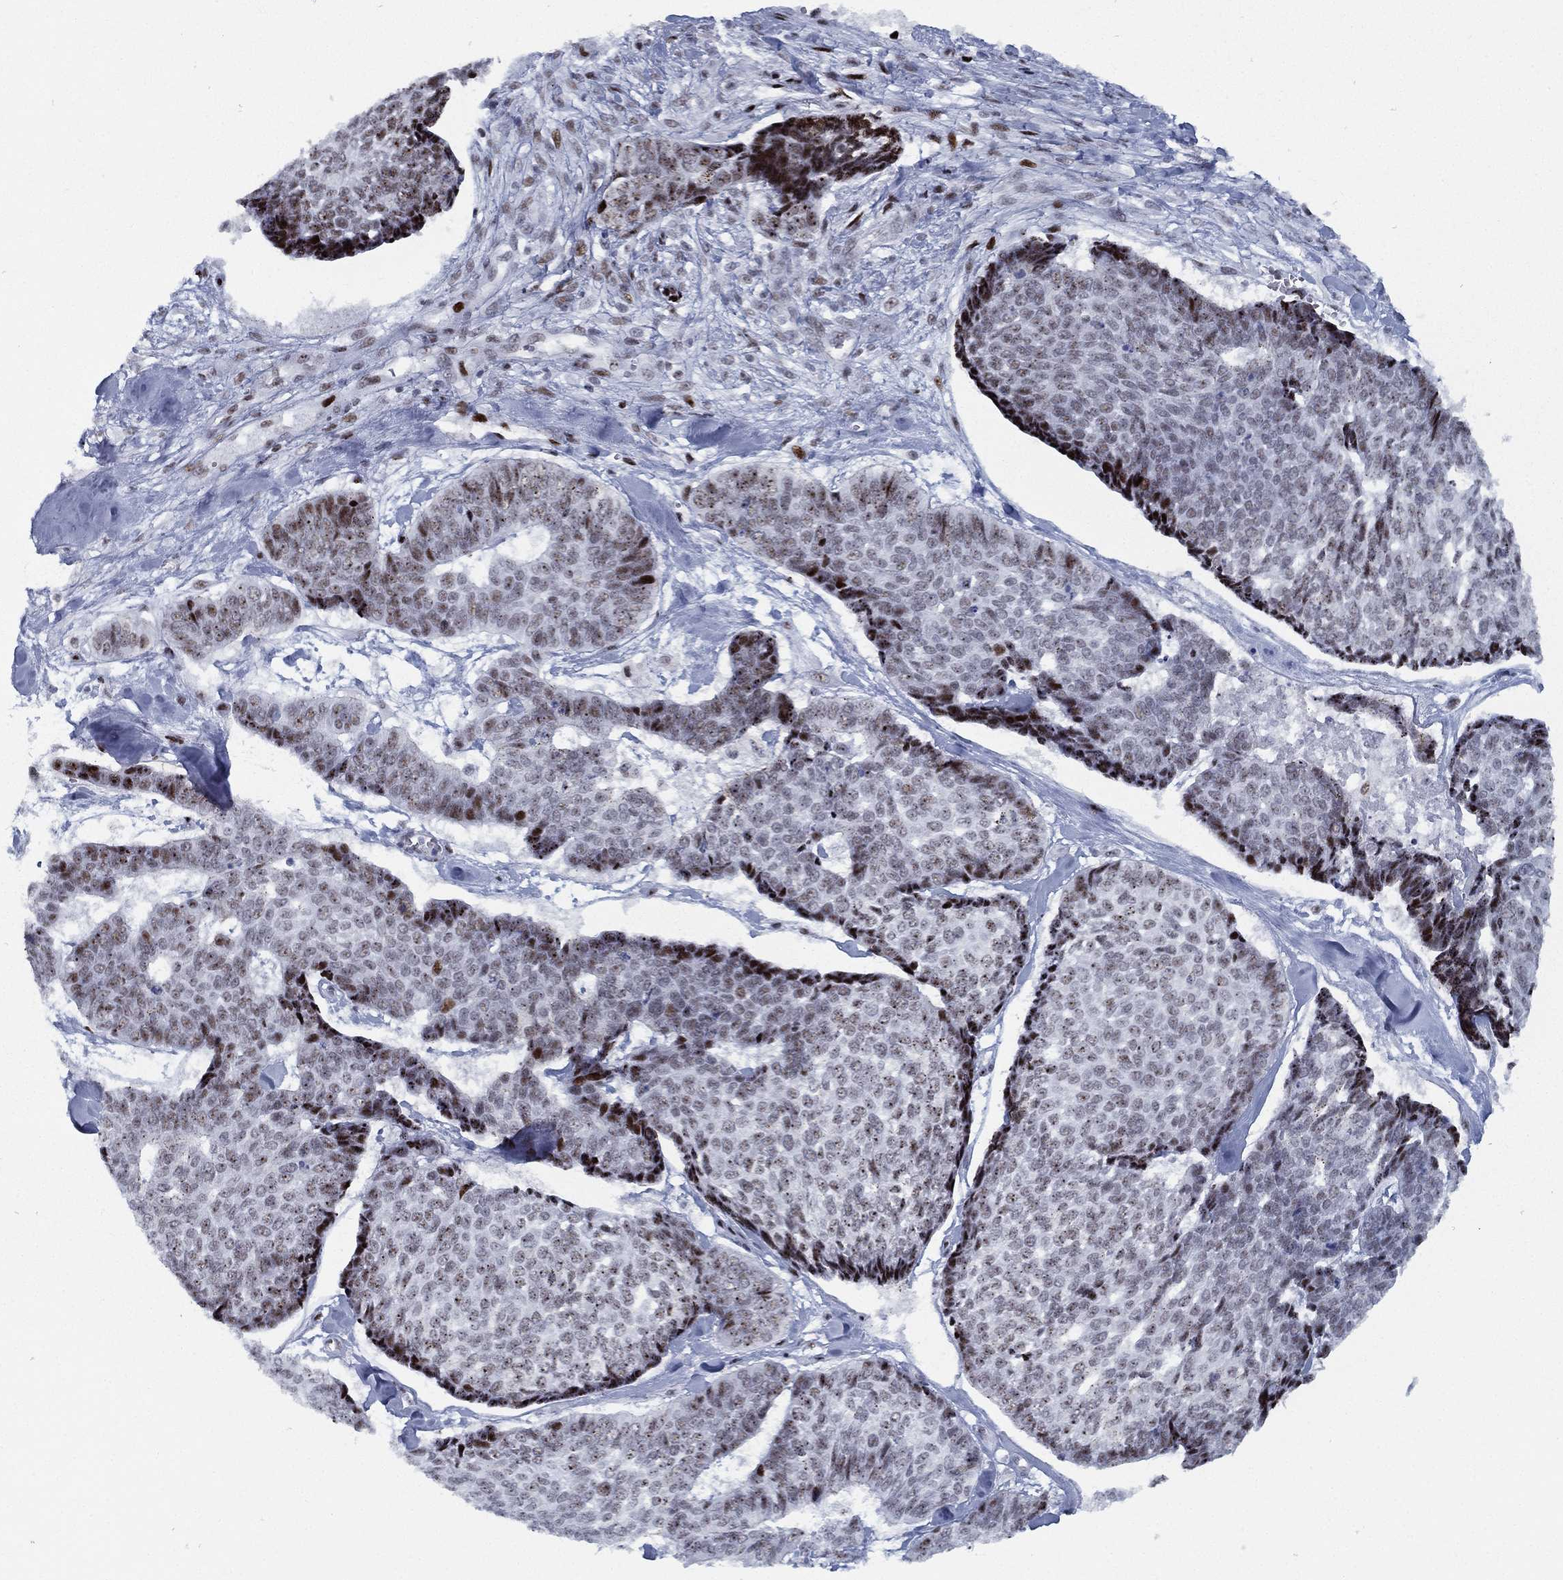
{"staining": {"intensity": "strong", "quantity": "<25%", "location": "nuclear"}, "tissue": "skin cancer", "cell_type": "Tumor cells", "image_type": "cancer", "snomed": [{"axis": "morphology", "description": "Basal cell carcinoma"}, {"axis": "topography", "description": "Skin"}], "caption": "A photomicrograph showing strong nuclear staining in about <25% of tumor cells in skin cancer, as visualized by brown immunohistochemical staining.", "gene": "CYB561D2", "patient": {"sex": "male", "age": 86}}